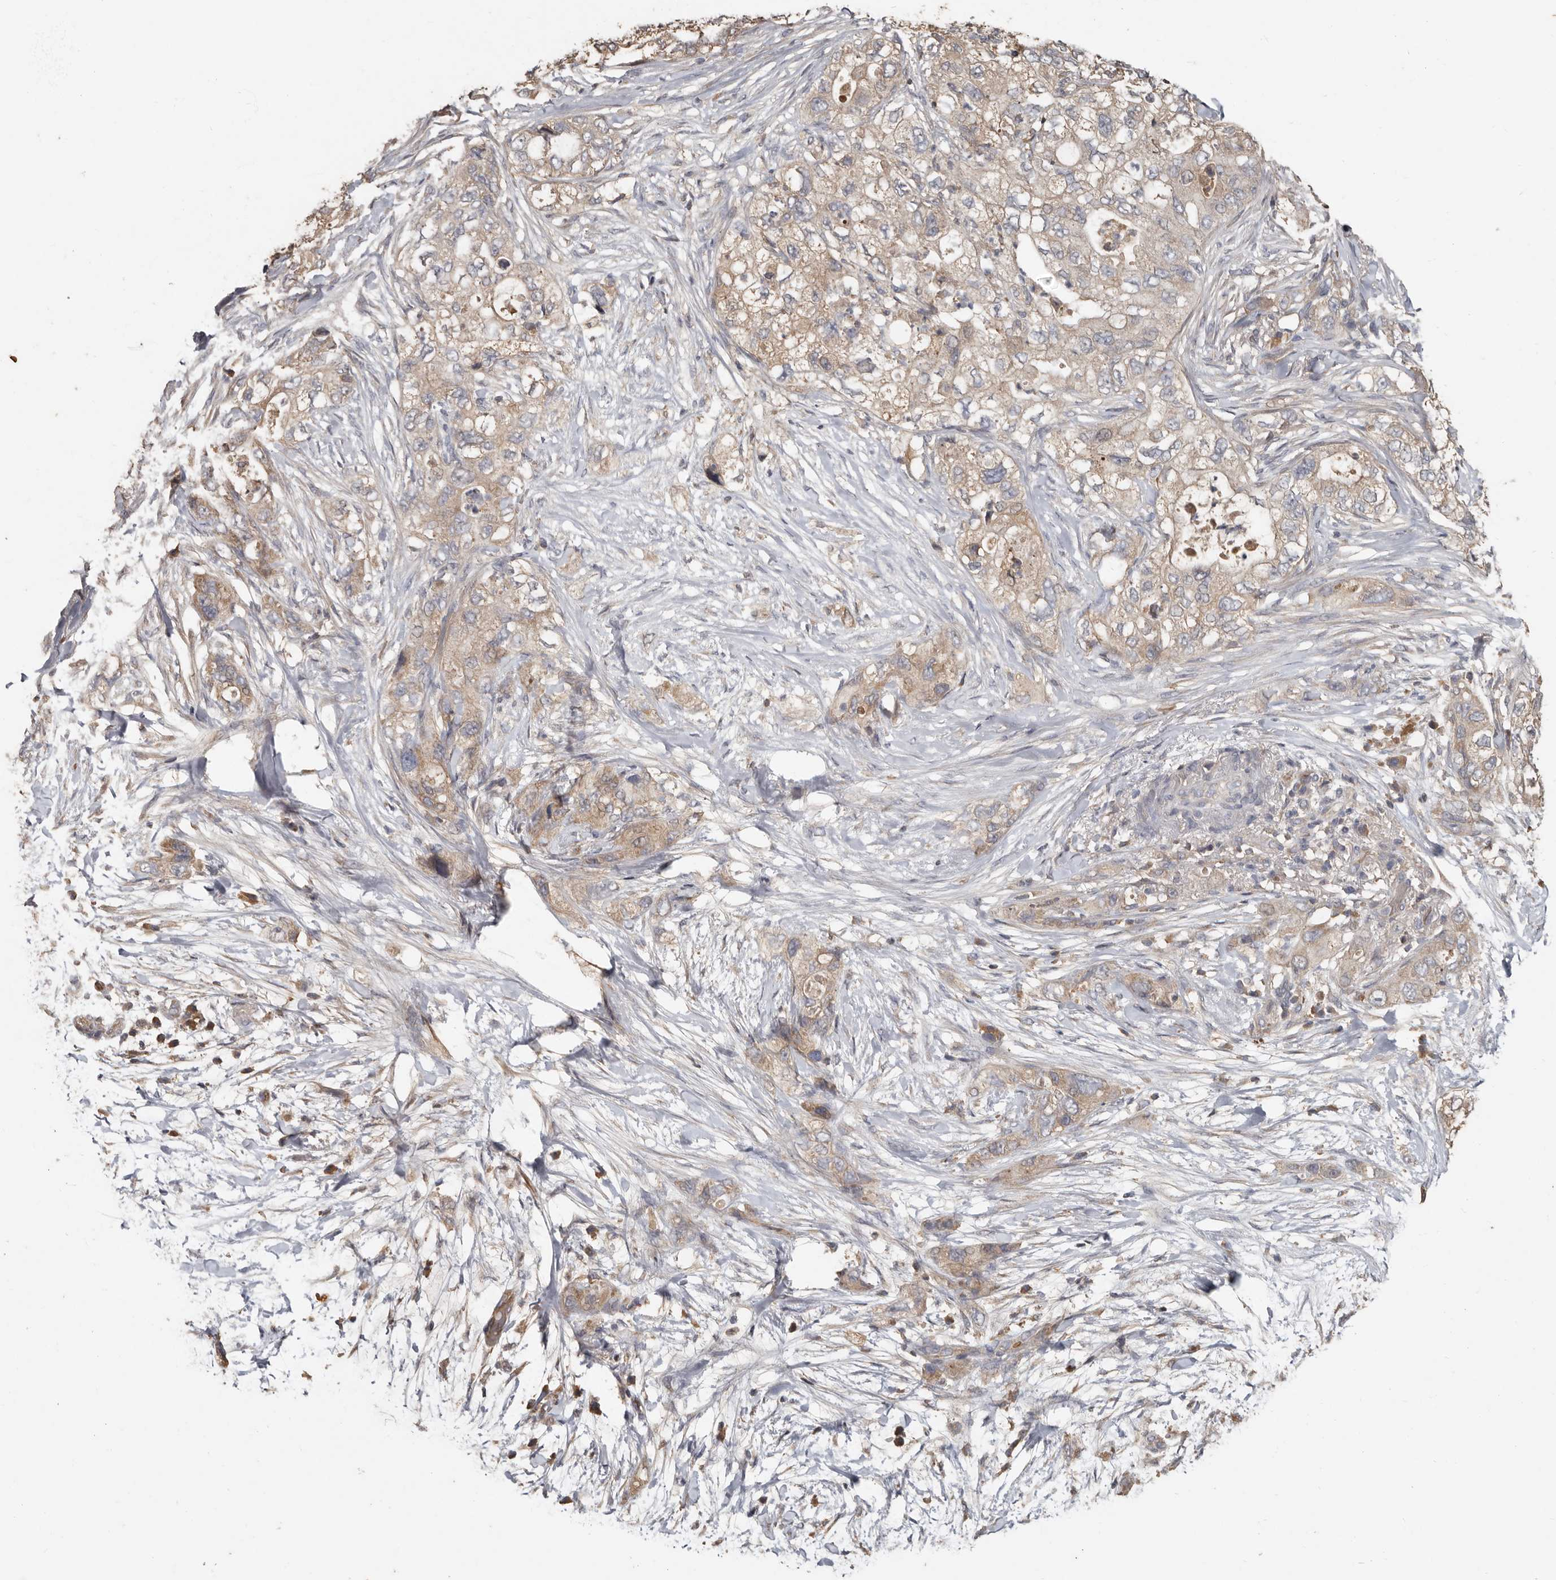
{"staining": {"intensity": "weak", "quantity": "25%-75%", "location": "cytoplasmic/membranous"}, "tissue": "pancreatic cancer", "cell_type": "Tumor cells", "image_type": "cancer", "snomed": [{"axis": "morphology", "description": "Adenocarcinoma, NOS"}, {"axis": "topography", "description": "Pancreas"}], "caption": "DAB immunohistochemical staining of adenocarcinoma (pancreatic) displays weak cytoplasmic/membranous protein expression in approximately 25%-75% of tumor cells. (Stains: DAB in brown, nuclei in blue, Microscopy: brightfield microscopy at high magnification).", "gene": "KIF26B", "patient": {"sex": "female", "age": 73}}